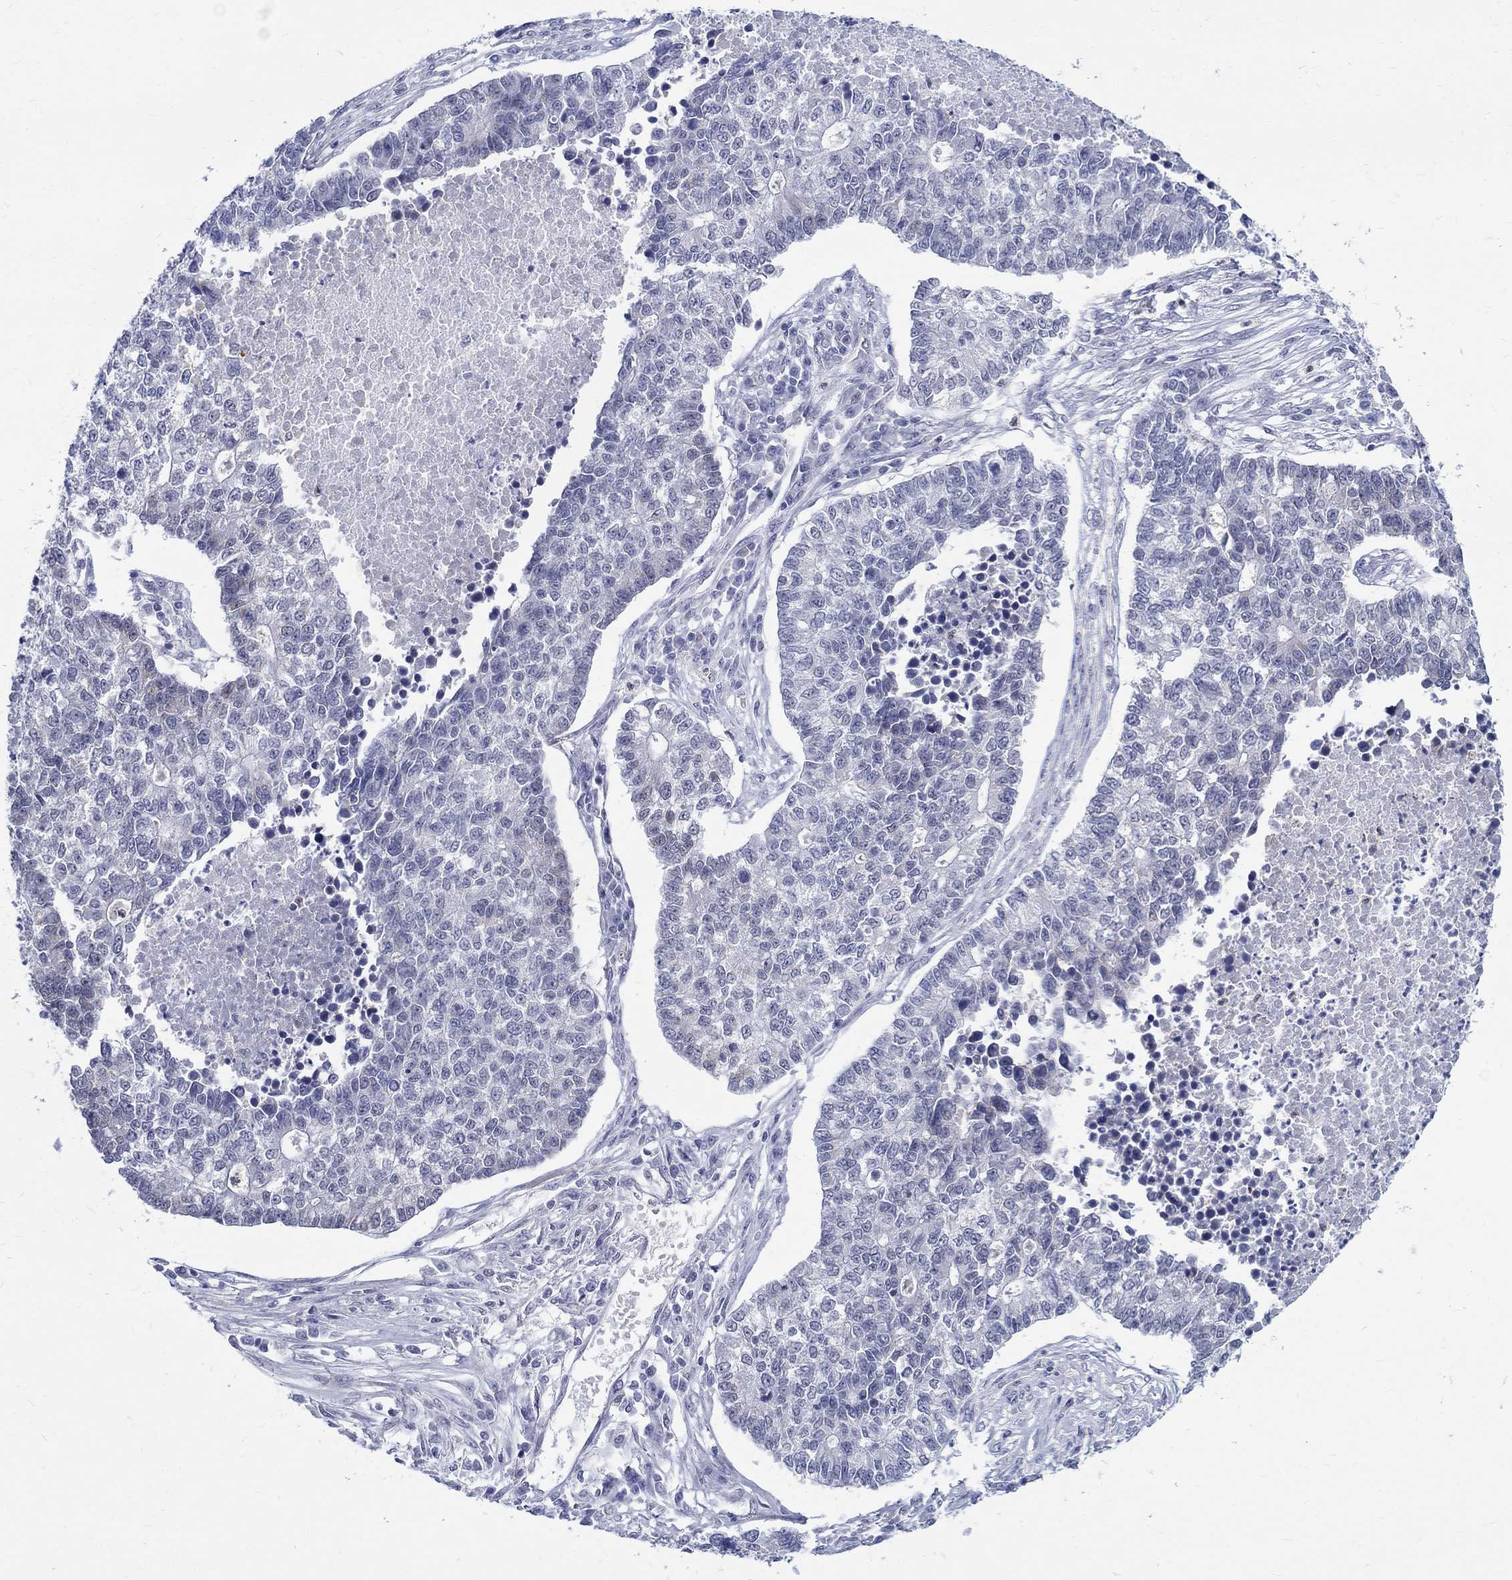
{"staining": {"intensity": "negative", "quantity": "none", "location": "none"}, "tissue": "lung cancer", "cell_type": "Tumor cells", "image_type": "cancer", "snomed": [{"axis": "morphology", "description": "Adenocarcinoma, NOS"}, {"axis": "topography", "description": "Lung"}], "caption": "There is no significant expression in tumor cells of lung adenocarcinoma. (DAB IHC visualized using brightfield microscopy, high magnification).", "gene": "ST6GALNAC1", "patient": {"sex": "male", "age": 57}}